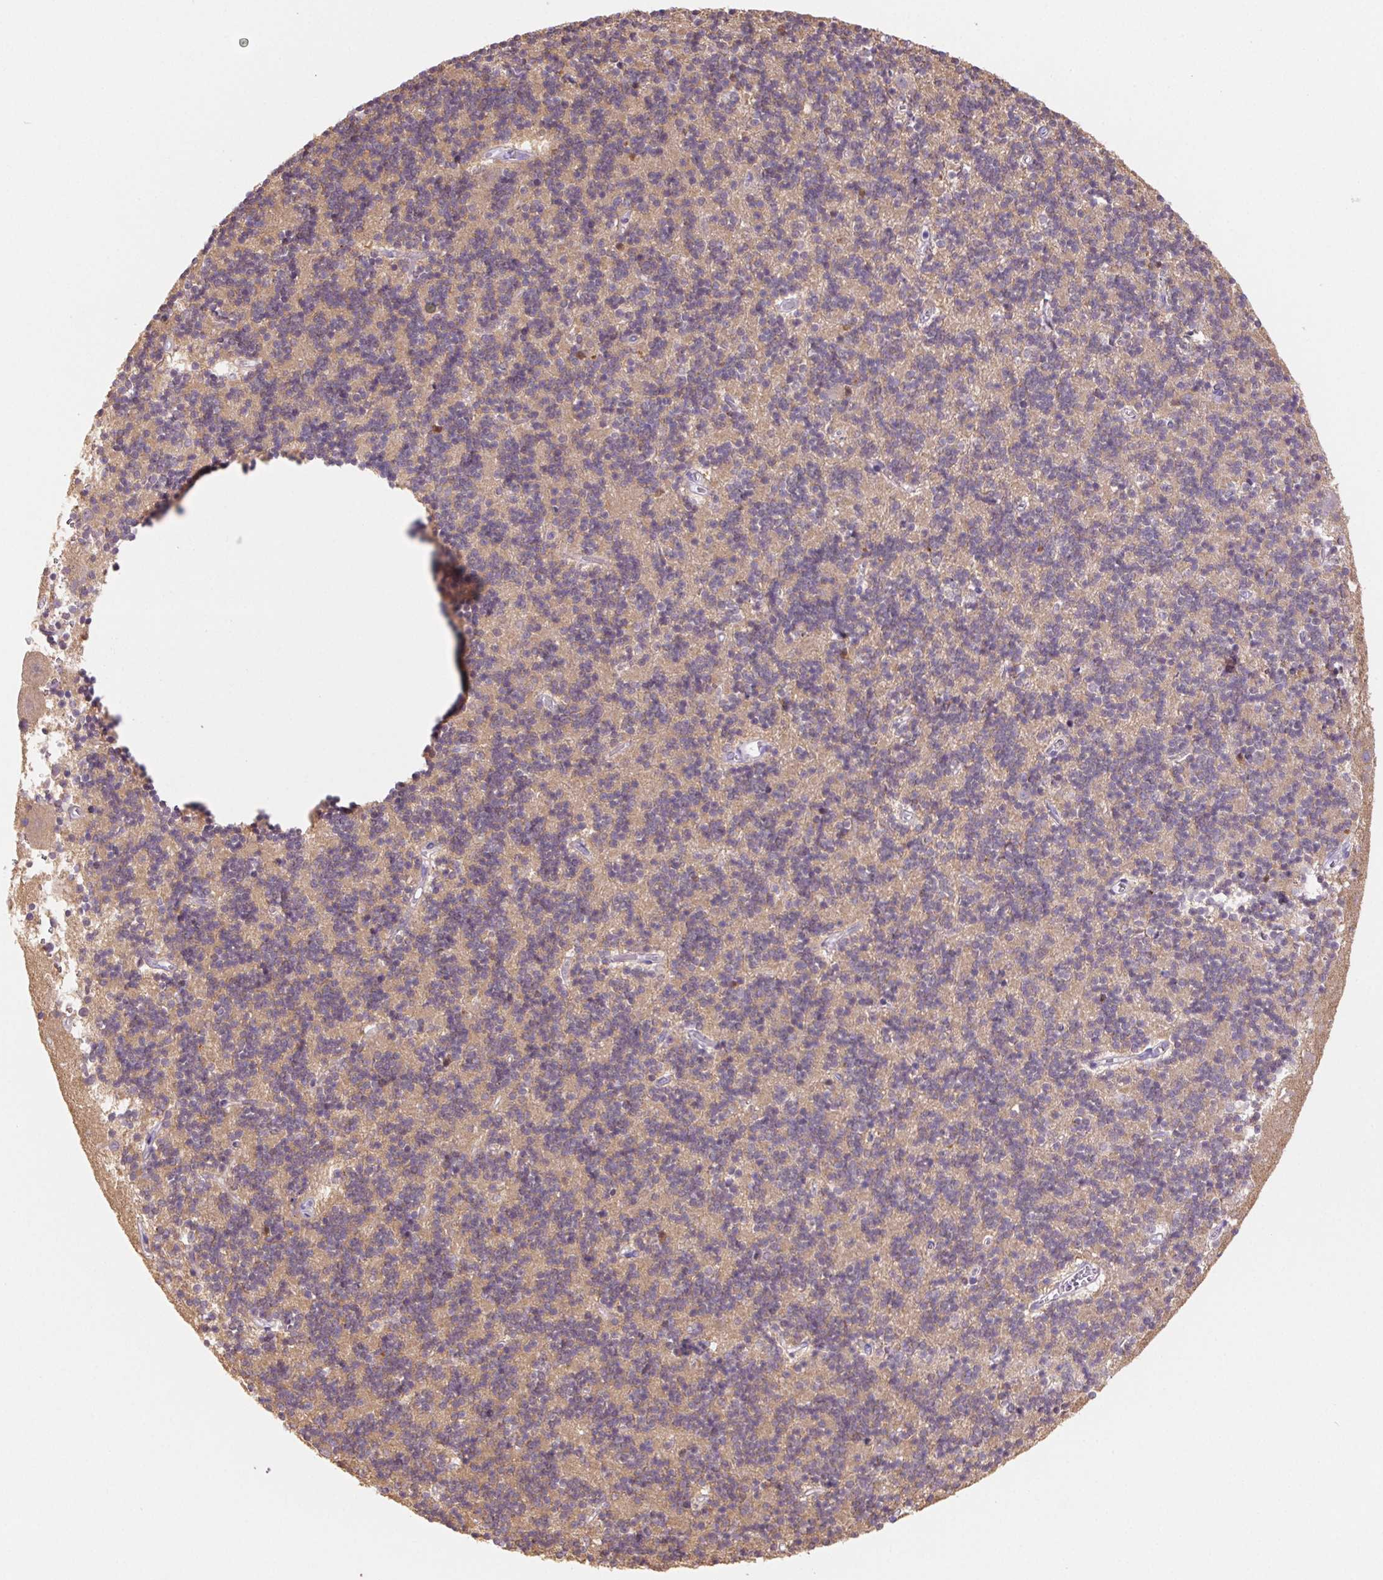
{"staining": {"intensity": "weak", "quantity": "25%-75%", "location": "cytoplasmic/membranous"}, "tissue": "cerebellum", "cell_type": "Cells in granular layer", "image_type": "normal", "snomed": [{"axis": "morphology", "description": "Normal tissue, NOS"}, {"axis": "topography", "description": "Cerebellum"}], "caption": "Normal cerebellum was stained to show a protein in brown. There is low levels of weak cytoplasmic/membranous staining in about 25%-75% of cells in granular layer. Nuclei are stained in blue.", "gene": "PNLIP", "patient": {"sex": "male", "age": 54}}